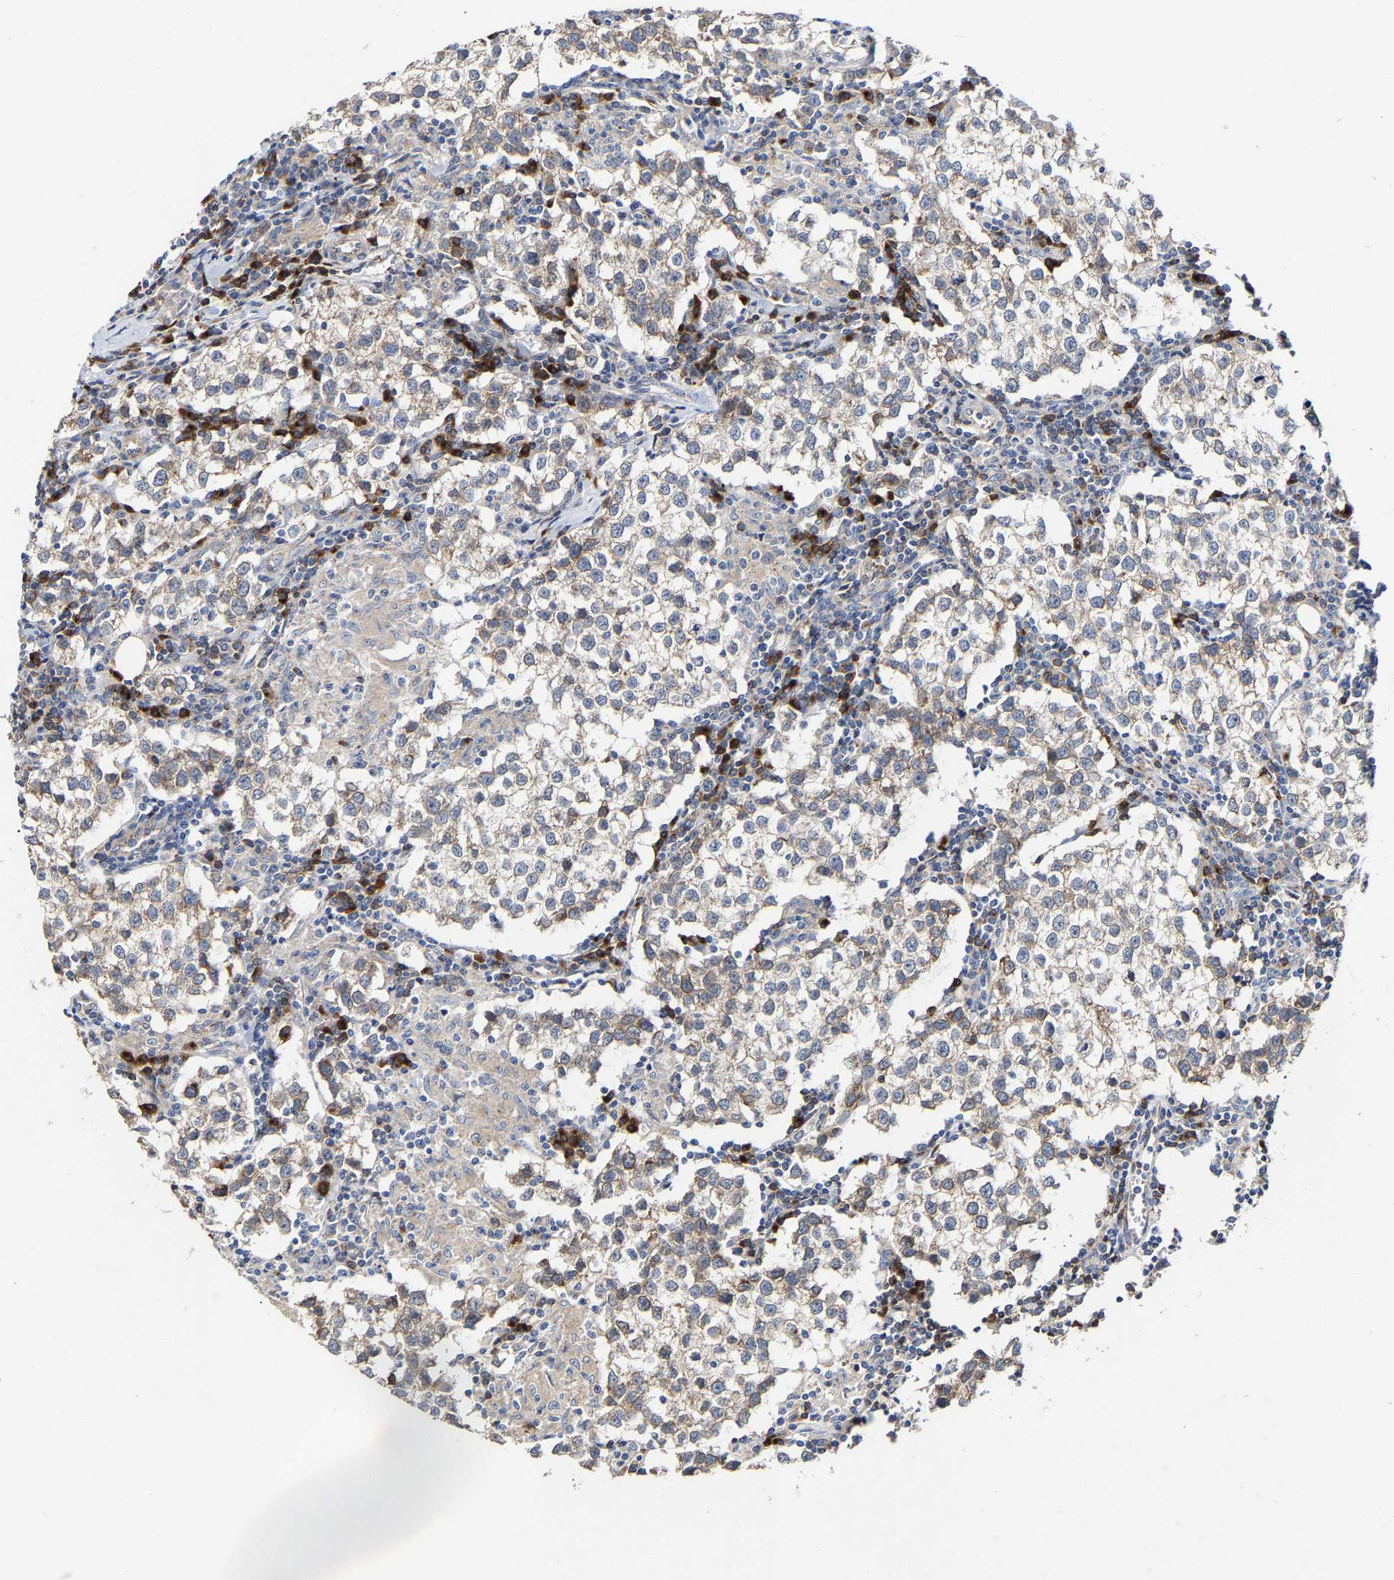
{"staining": {"intensity": "weak", "quantity": "25%-75%", "location": "cytoplasmic/membranous"}, "tissue": "testis cancer", "cell_type": "Tumor cells", "image_type": "cancer", "snomed": [{"axis": "morphology", "description": "Seminoma, NOS"}, {"axis": "morphology", "description": "Carcinoma, Embryonal, NOS"}, {"axis": "topography", "description": "Testis"}], "caption": "Testis cancer stained with DAB immunohistochemistry displays low levels of weak cytoplasmic/membranous staining in approximately 25%-75% of tumor cells.", "gene": "PPP1R15A", "patient": {"sex": "male", "age": 36}}